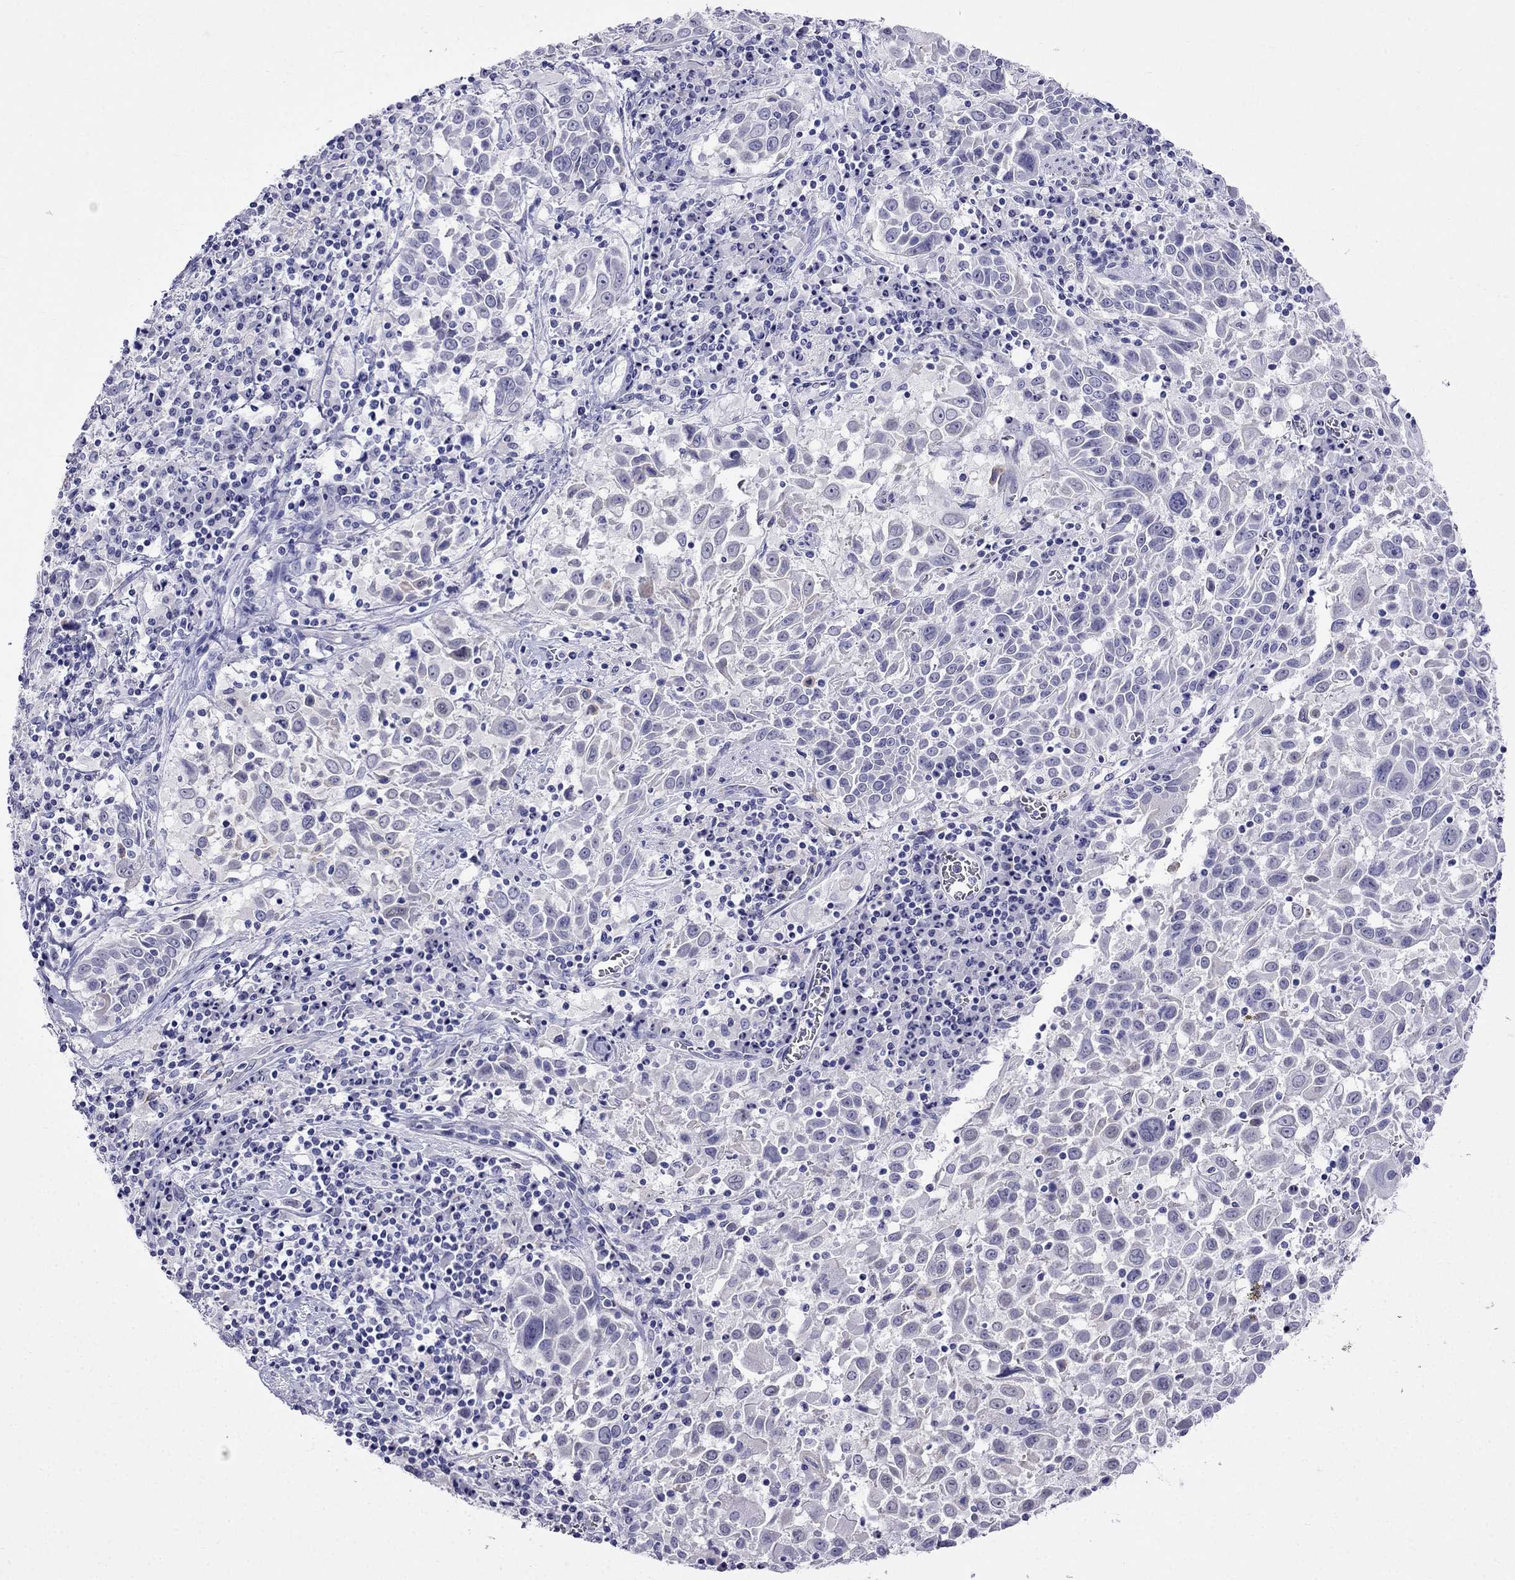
{"staining": {"intensity": "negative", "quantity": "none", "location": "none"}, "tissue": "lung cancer", "cell_type": "Tumor cells", "image_type": "cancer", "snomed": [{"axis": "morphology", "description": "Squamous cell carcinoma, NOS"}, {"axis": "topography", "description": "Lung"}], "caption": "This is an immunohistochemistry (IHC) micrograph of human squamous cell carcinoma (lung). There is no positivity in tumor cells.", "gene": "MGP", "patient": {"sex": "male", "age": 57}}